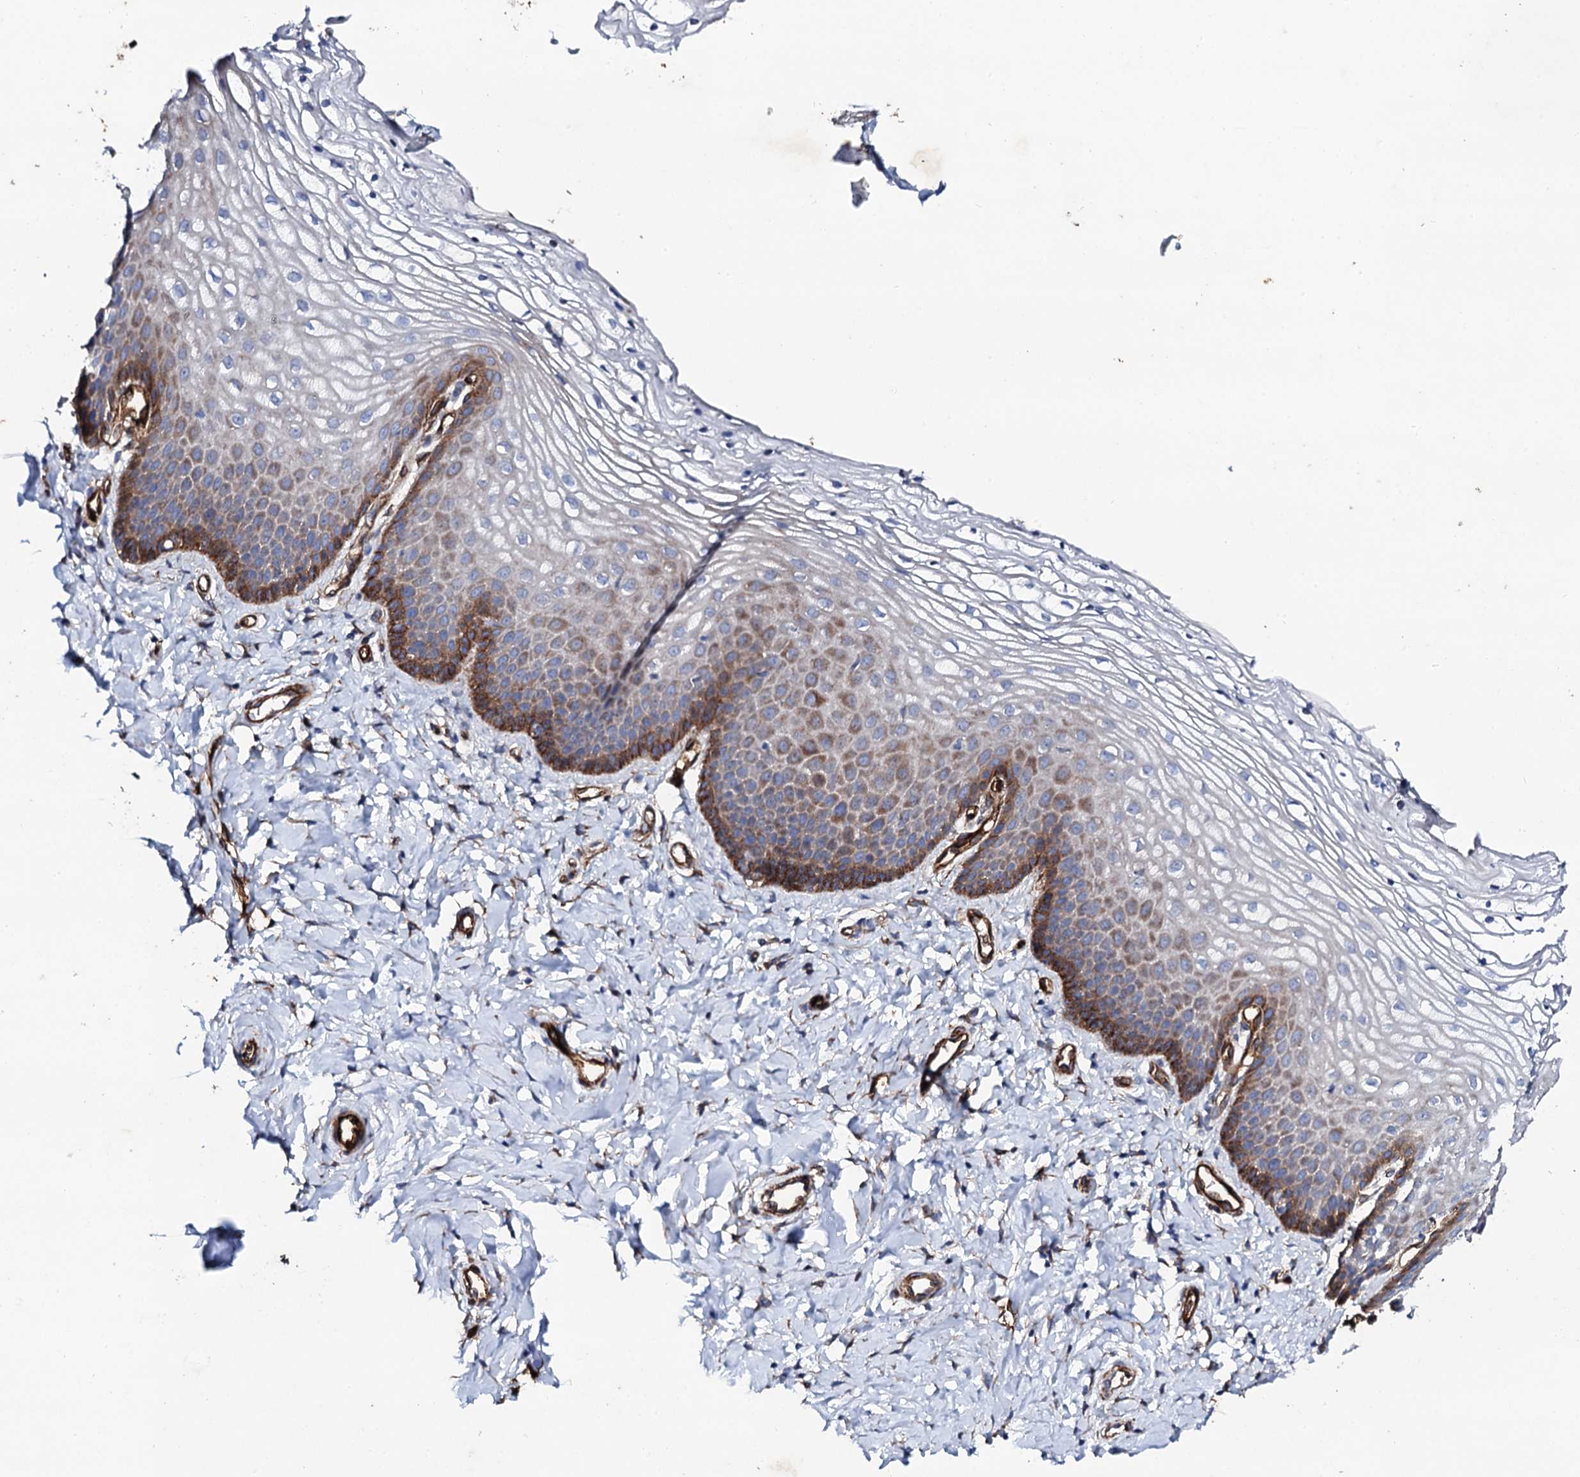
{"staining": {"intensity": "moderate", "quantity": "25%-75%", "location": "cytoplasmic/membranous"}, "tissue": "vagina", "cell_type": "Squamous epithelial cells", "image_type": "normal", "snomed": [{"axis": "morphology", "description": "Normal tissue, NOS"}, {"axis": "topography", "description": "Vagina"}, {"axis": "topography", "description": "Cervix"}], "caption": "This is a photomicrograph of IHC staining of normal vagina, which shows moderate positivity in the cytoplasmic/membranous of squamous epithelial cells.", "gene": "DBX1", "patient": {"sex": "female", "age": 40}}